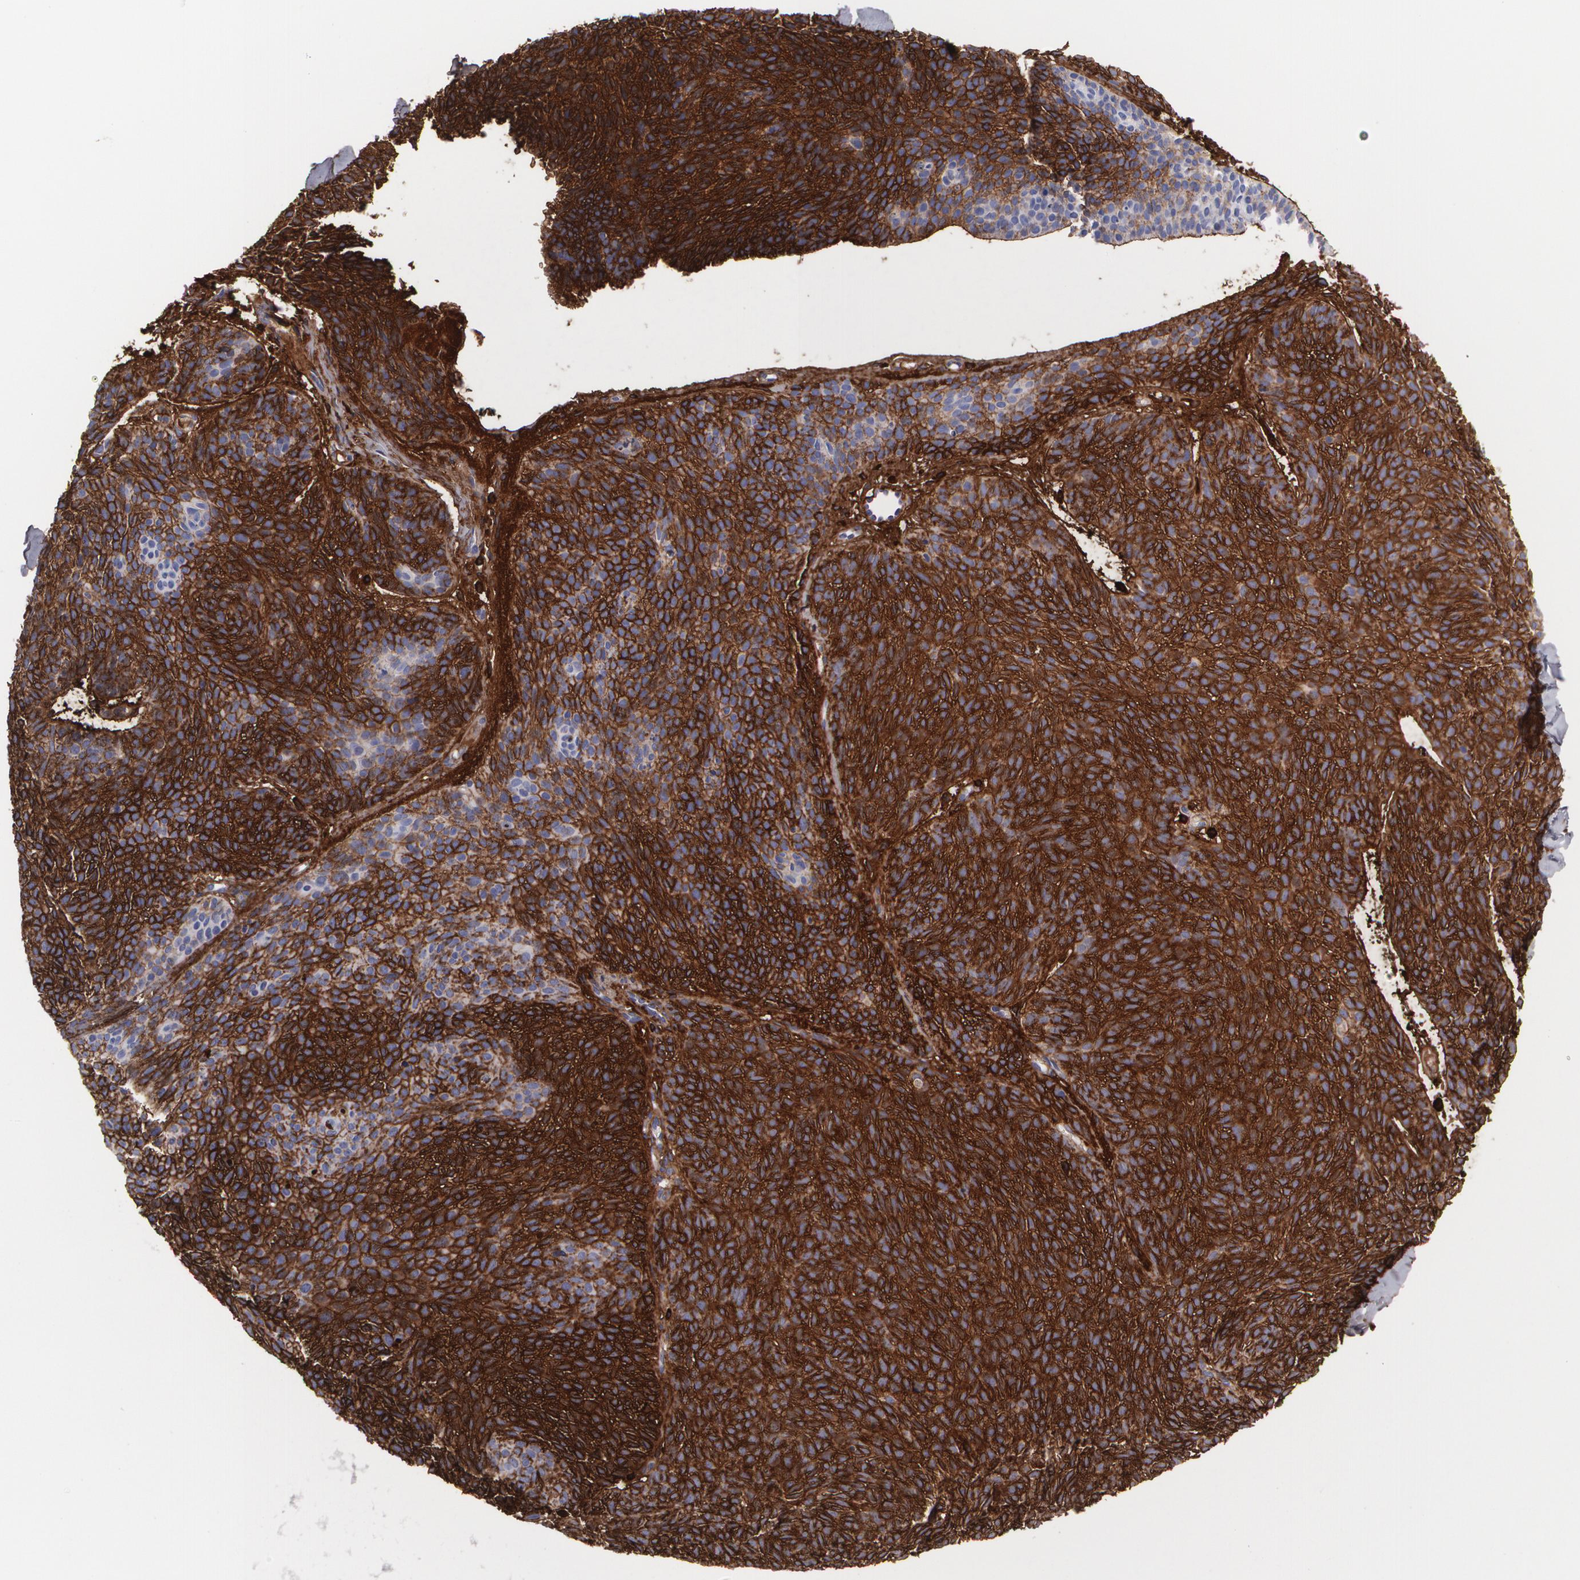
{"staining": {"intensity": "strong", "quantity": ">75%", "location": "cytoplasmic/membranous"}, "tissue": "skin cancer", "cell_type": "Tumor cells", "image_type": "cancer", "snomed": [{"axis": "morphology", "description": "Basal cell carcinoma"}, {"axis": "topography", "description": "Skin"}], "caption": "This image exhibits skin cancer (basal cell carcinoma) stained with immunohistochemistry (IHC) to label a protein in brown. The cytoplasmic/membranous of tumor cells show strong positivity for the protein. Nuclei are counter-stained blue.", "gene": "FBLN1", "patient": {"sex": "male", "age": 84}}